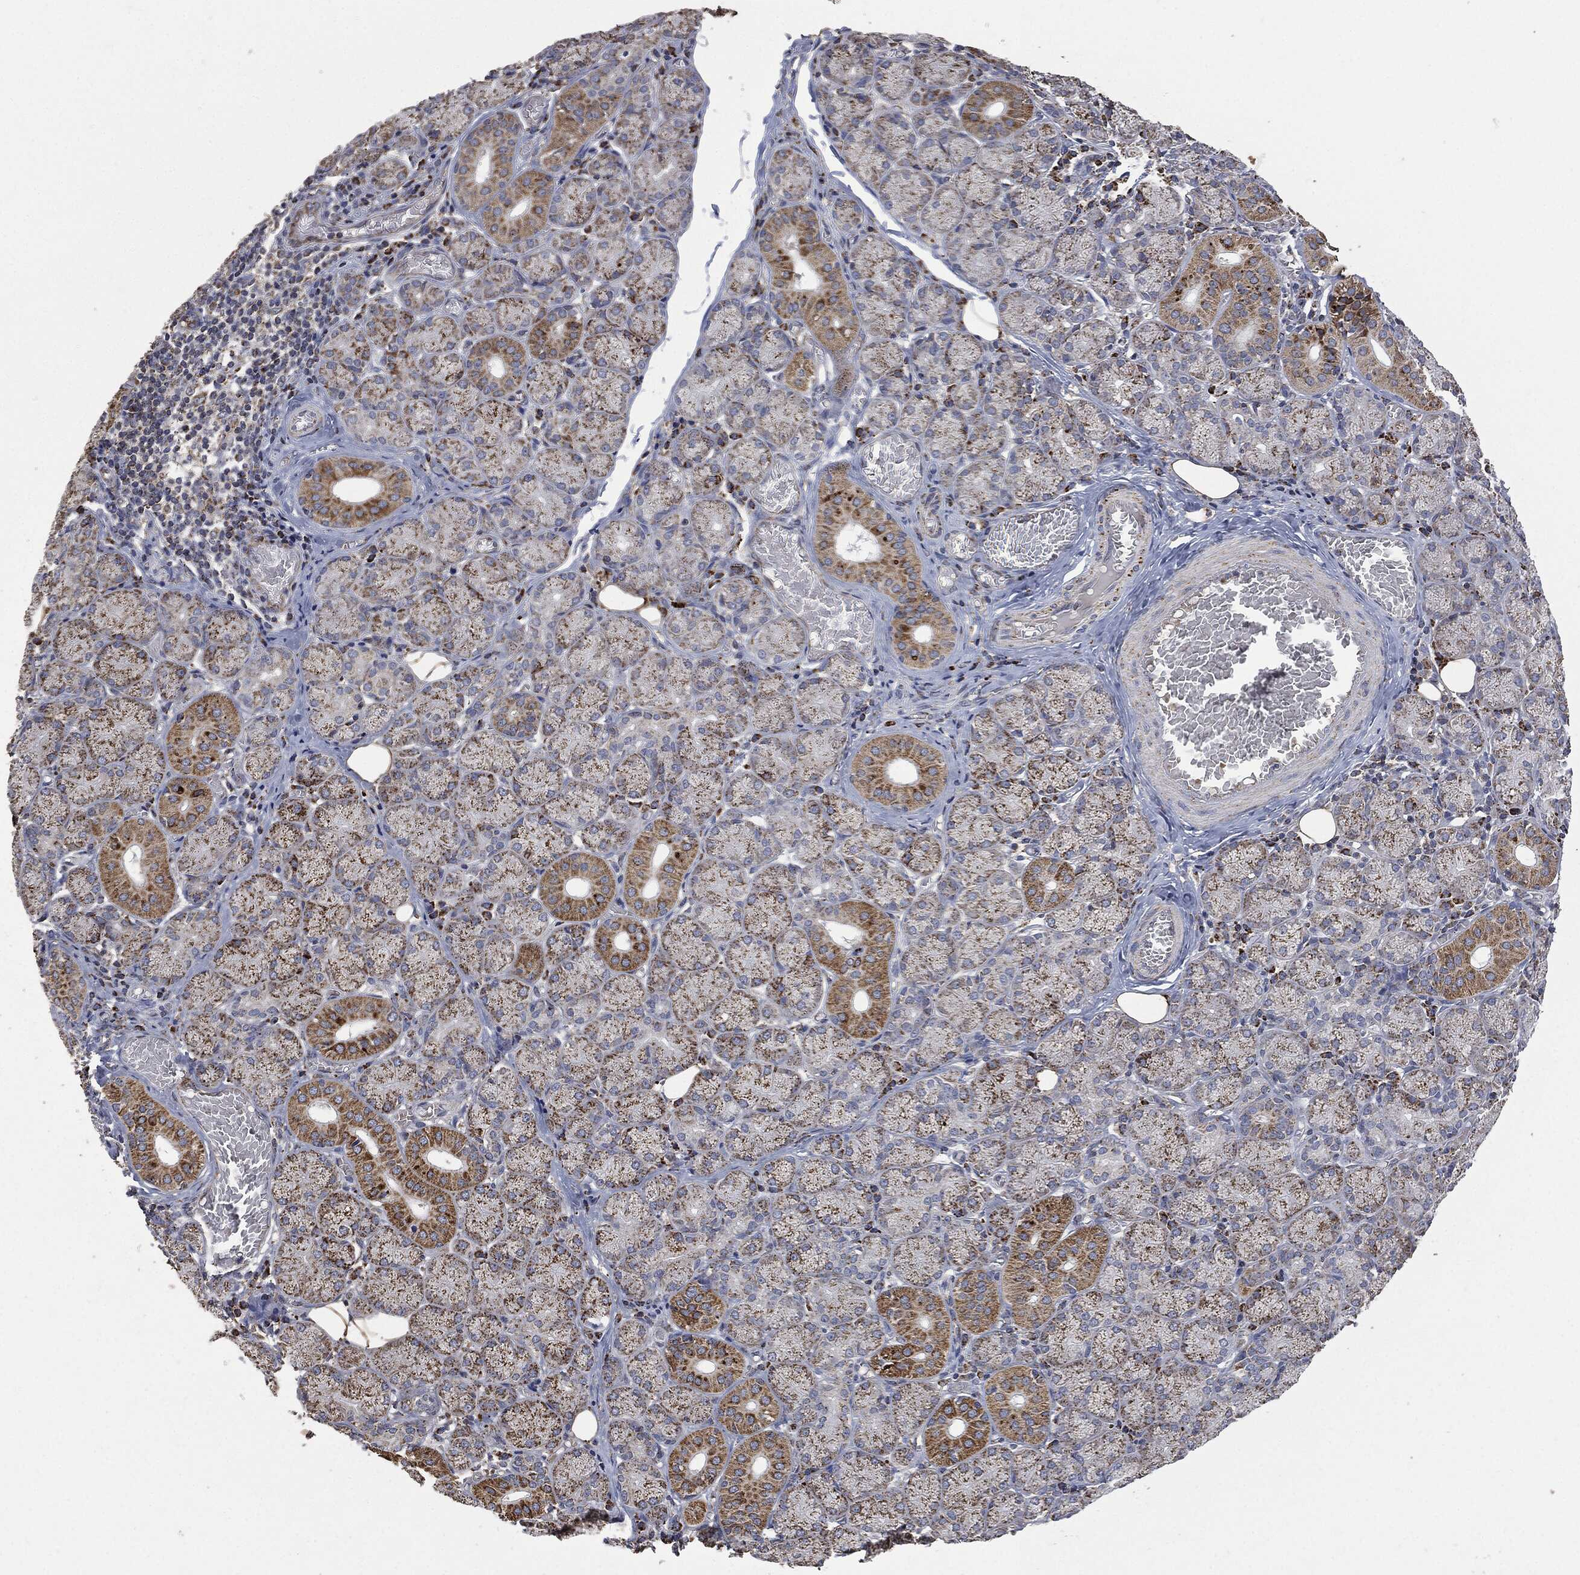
{"staining": {"intensity": "moderate", "quantity": ">75%", "location": "cytoplasmic/membranous"}, "tissue": "salivary gland", "cell_type": "Glandular cells", "image_type": "normal", "snomed": [{"axis": "morphology", "description": "Normal tissue, NOS"}, {"axis": "topography", "description": "Salivary gland"}, {"axis": "topography", "description": "Peripheral nerve tissue"}], "caption": "This image displays immunohistochemistry (IHC) staining of normal human salivary gland, with medium moderate cytoplasmic/membranous positivity in about >75% of glandular cells.", "gene": "RYK", "patient": {"sex": "female", "age": 24}}